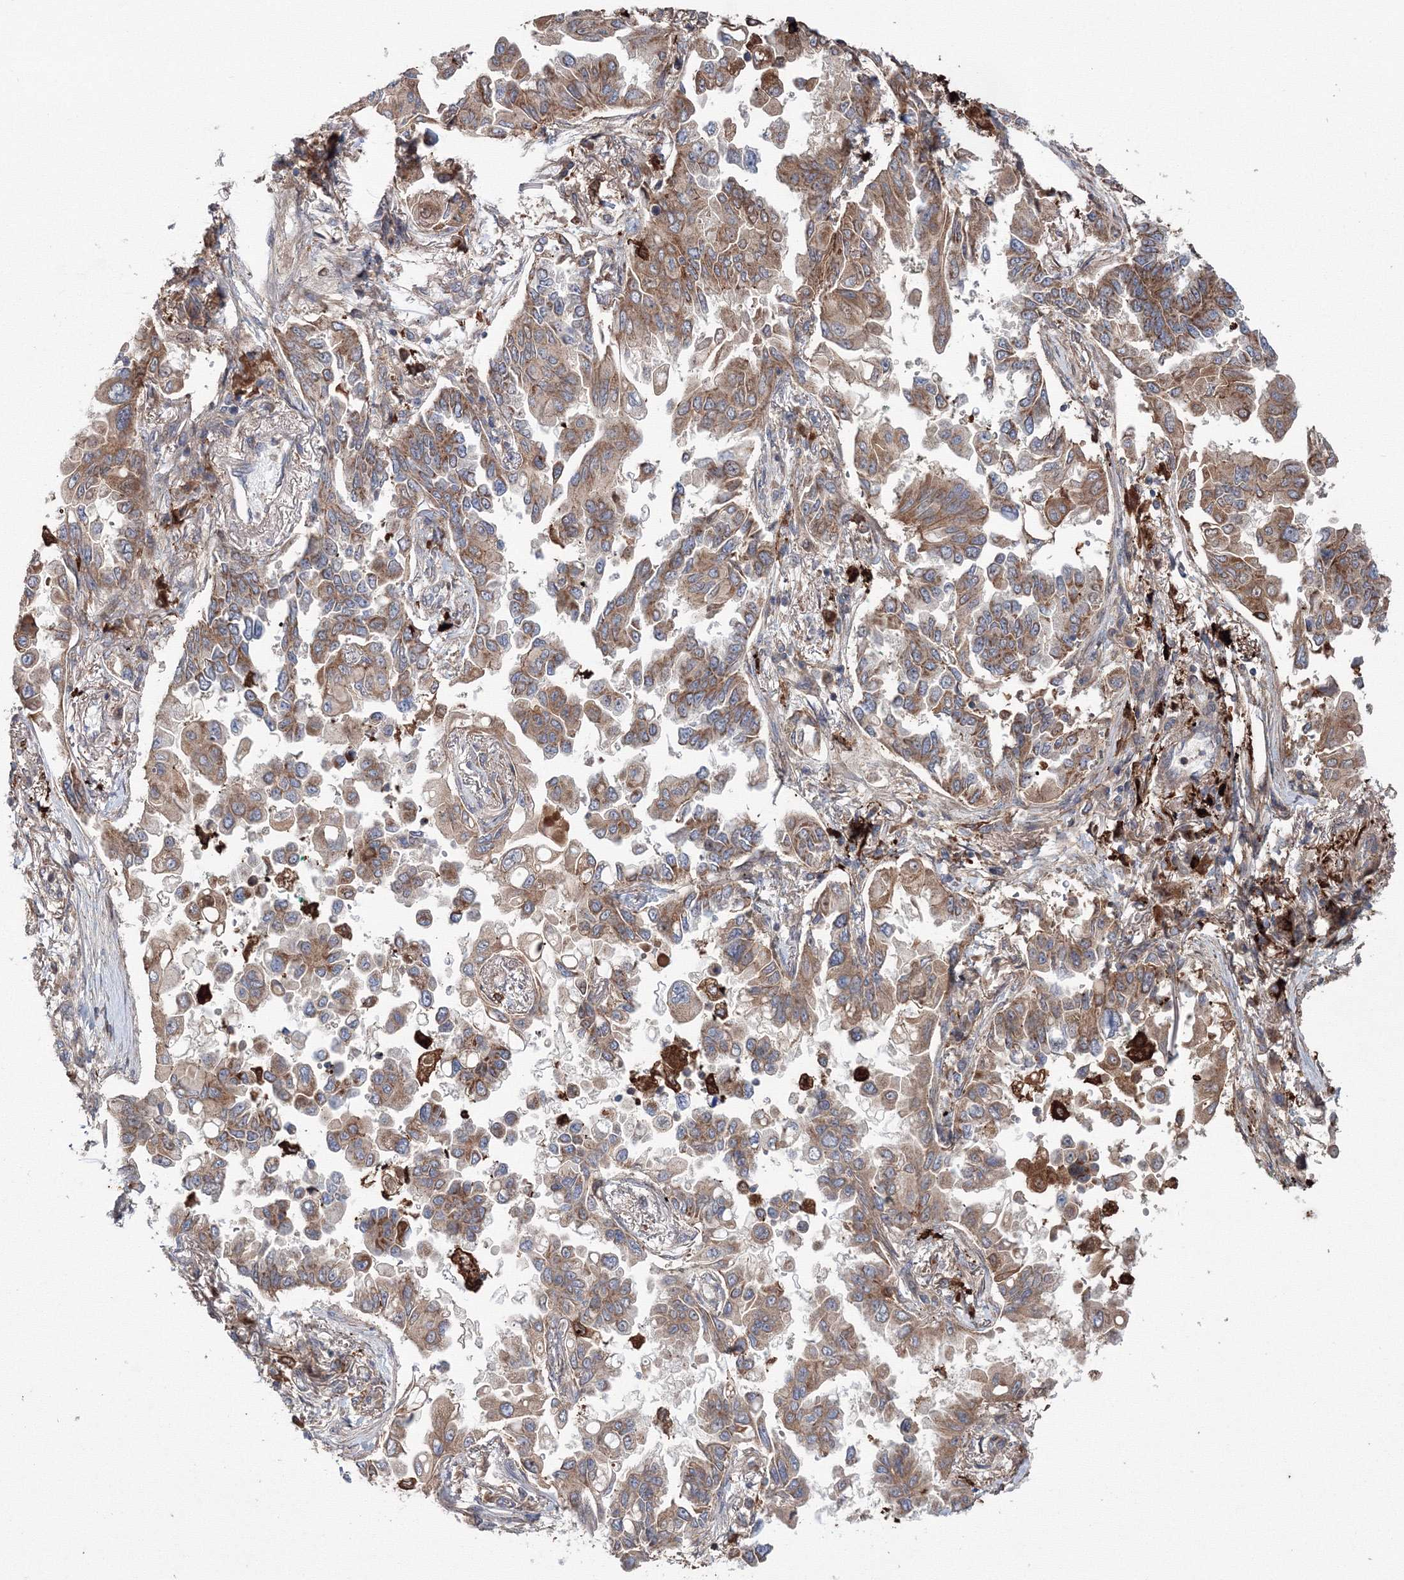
{"staining": {"intensity": "moderate", "quantity": ">75%", "location": "cytoplasmic/membranous"}, "tissue": "lung cancer", "cell_type": "Tumor cells", "image_type": "cancer", "snomed": [{"axis": "morphology", "description": "Adenocarcinoma, NOS"}, {"axis": "topography", "description": "Lung"}], "caption": "Human adenocarcinoma (lung) stained for a protein (brown) reveals moderate cytoplasmic/membranous positive expression in about >75% of tumor cells.", "gene": "RANBP3L", "patient": {"sex": "female", "age": 67}}